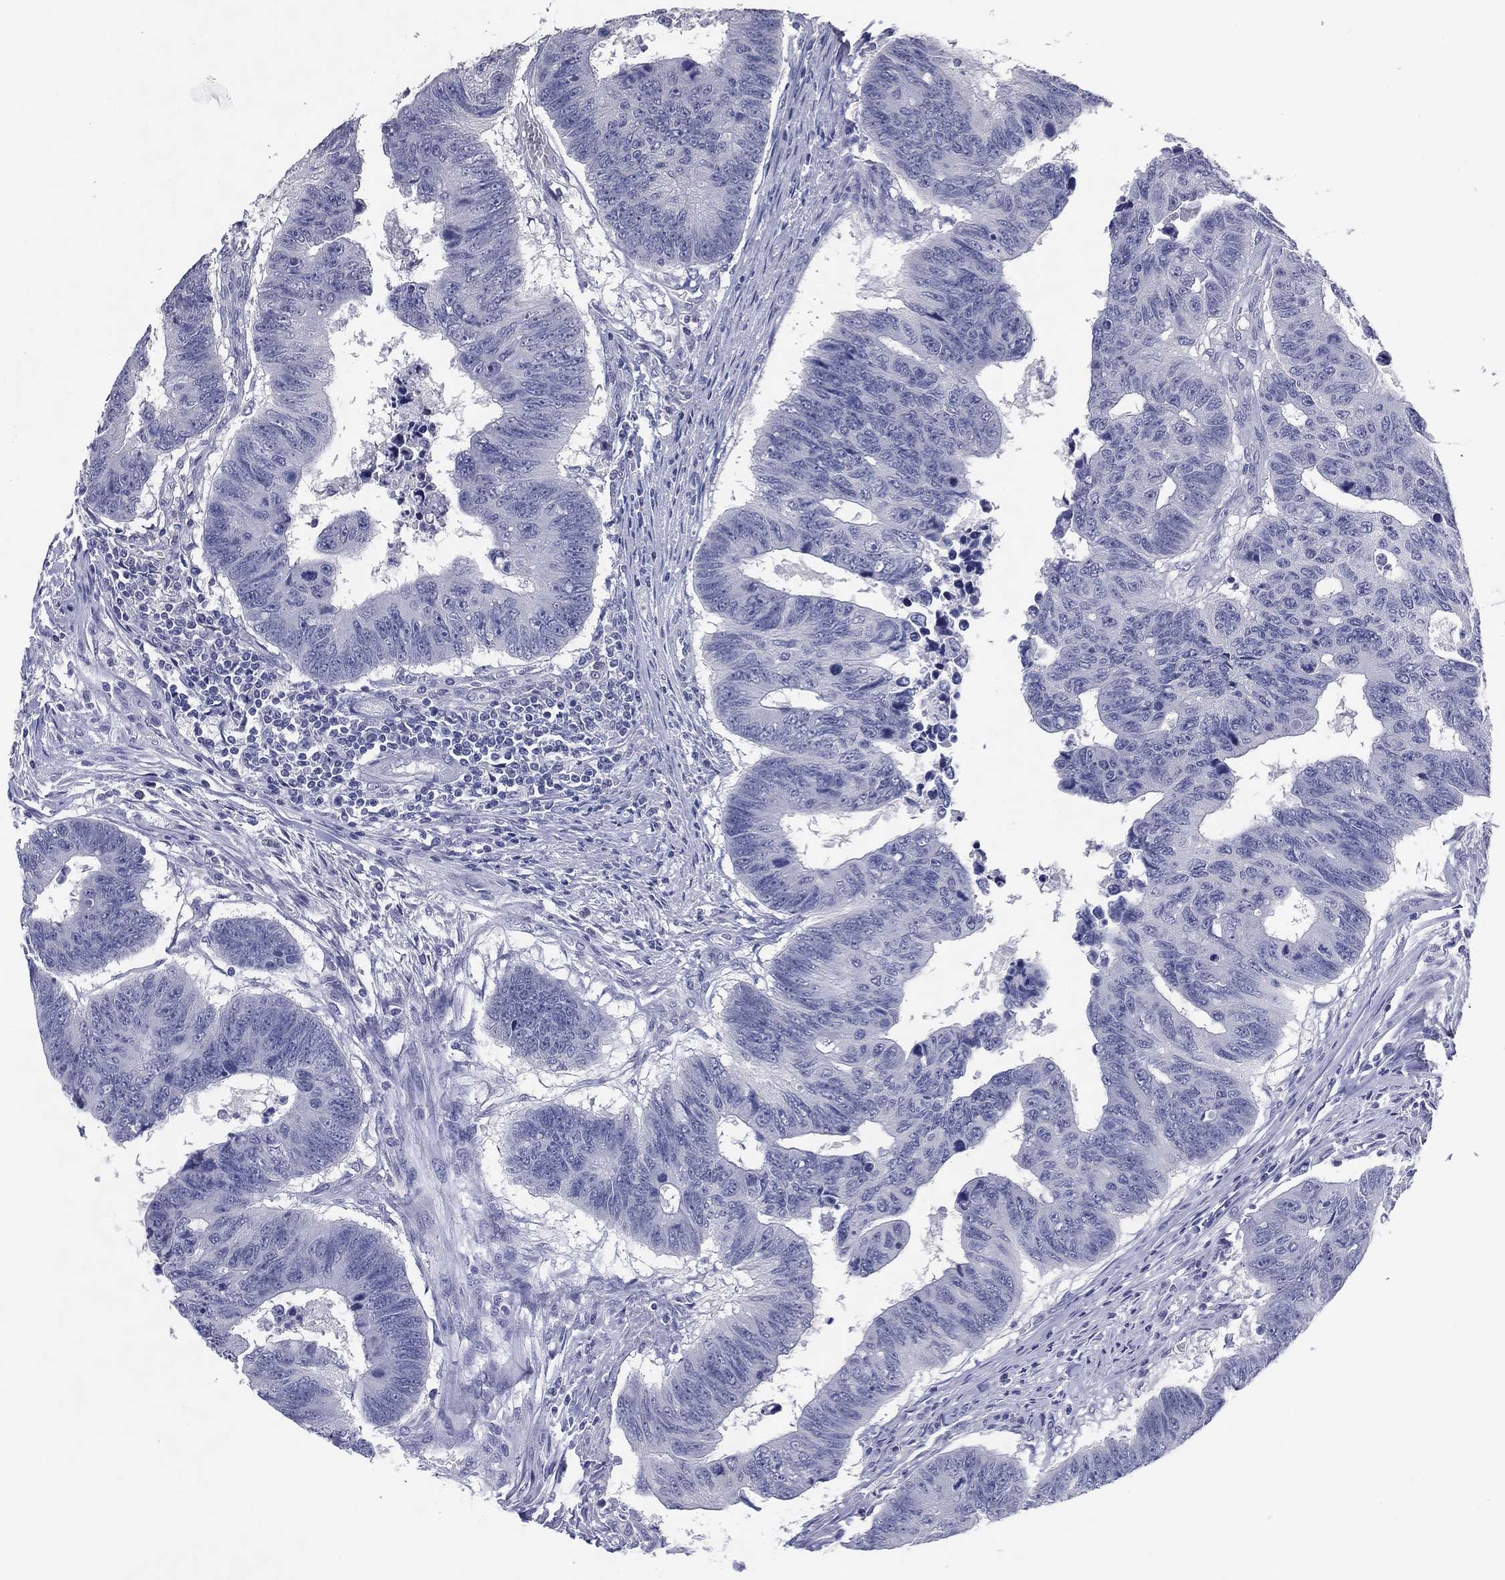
{"staining": {"intensity": "negative", "quantity": "none", "location": "none"}, "tissue": "colorectal cancer", "cell_type": "Tumor cells", "image_type": "cancer", "snomed": [{"axis": "morphology", "description": "Adenocarcinoma, NOS"}, {"axis": "topography", "description": "Rectum"}], "caption": "IHC photomicrograph of neoplastic tissue: human adenocarcinoma (colorectal) stained with DAB demonstrates no significant protein staining in tumor cells.", "gene": "KRT35", "patient": {"sex": "female", "age": 85}}